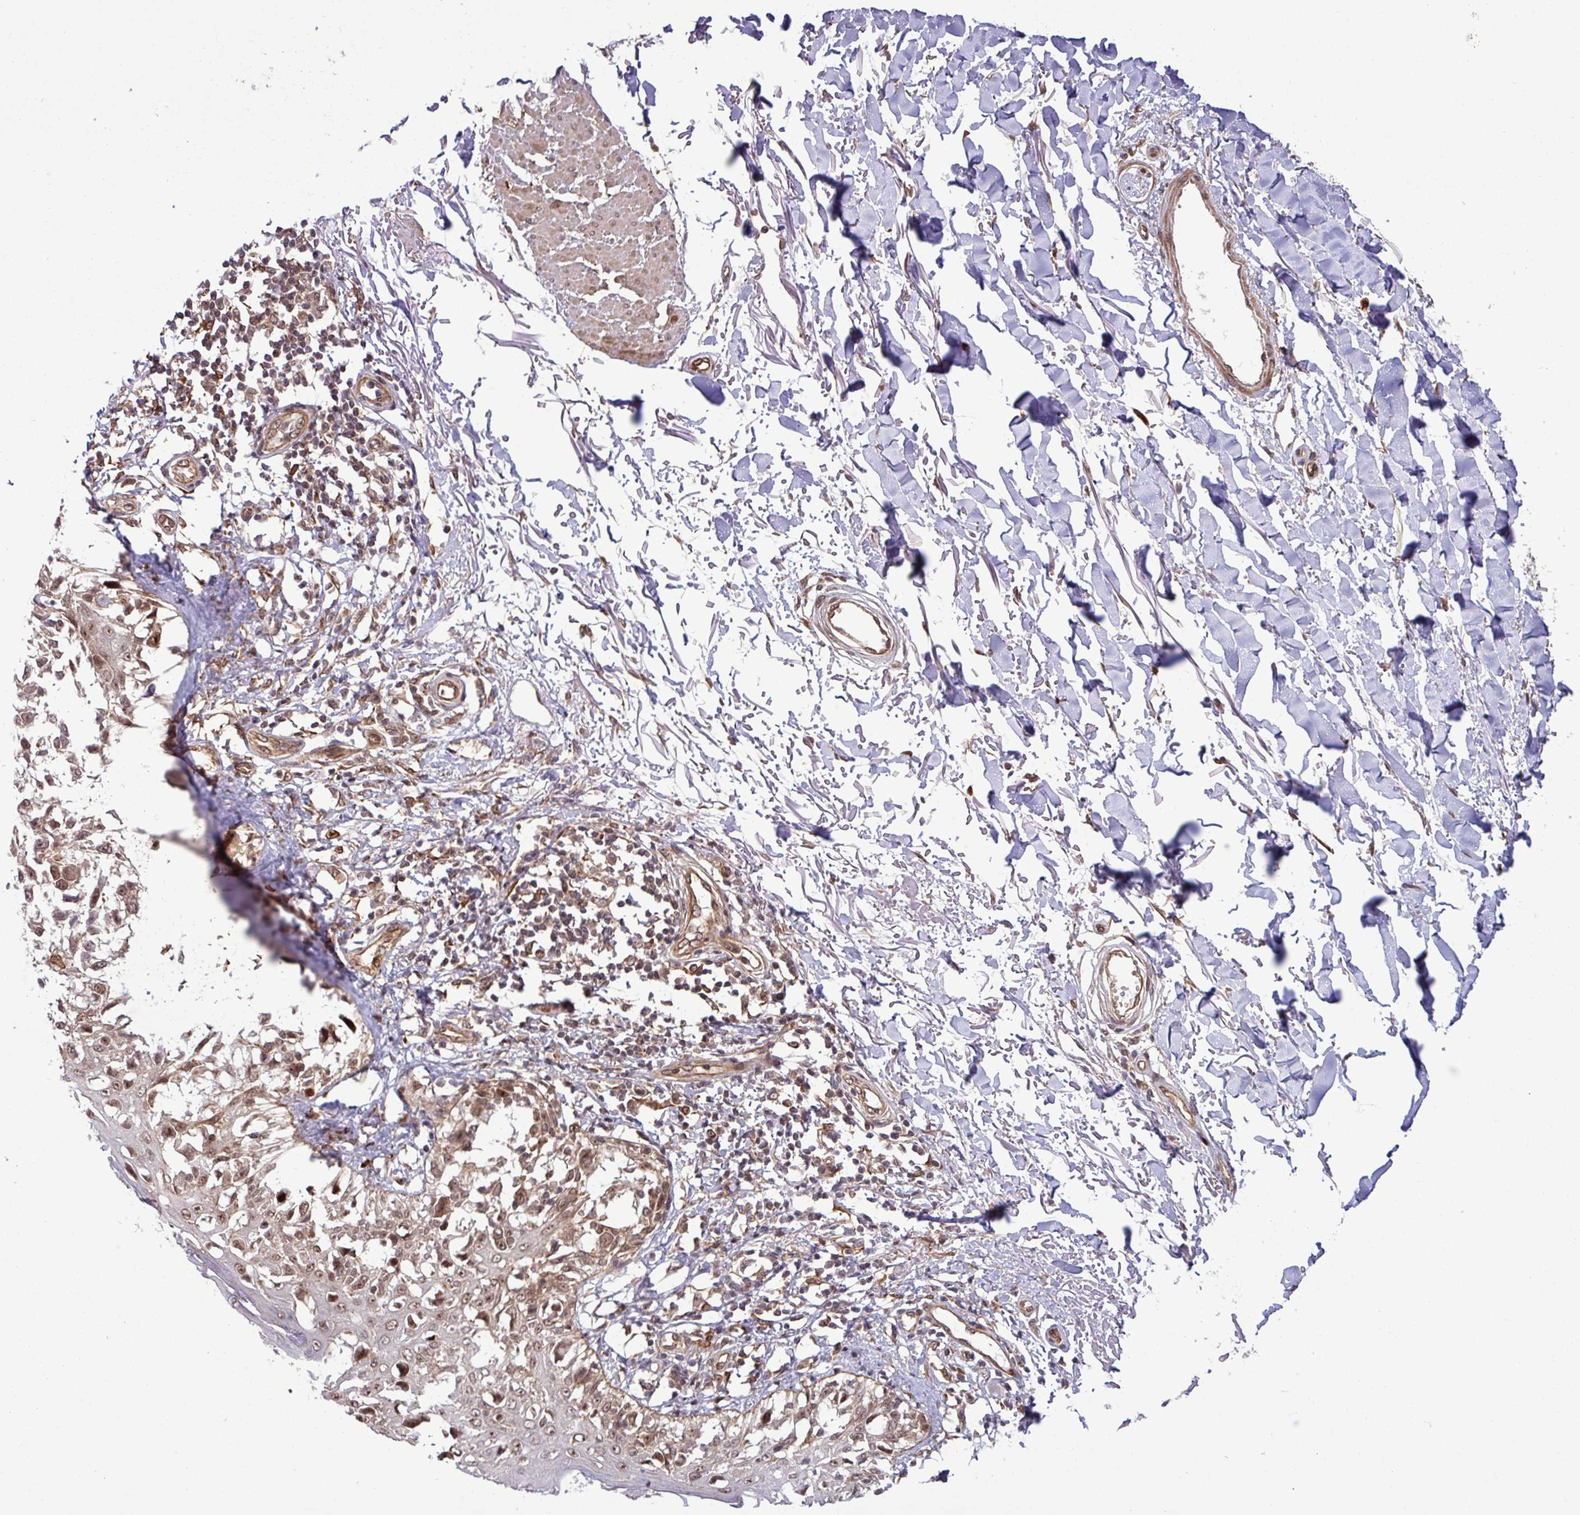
{"staining": {"intensity": "weak", "quantity": ">75%", "location": "cytoplasmic/membranous,nuclear"}, "tissue": "melanoma", "cell_type": "Tumor cells", "image_type": "cancer", "snomed": [{"axis": "morphology", "description": "Malignant melanoma, NOS"}, {"axis": "topography", "description": "Skin"}], "caption": "Protein expression by immunohistochemistry shows weak cytoplasmic/membranous and nuclear staining in approximately >75% of tumor cells in malignant melanoma.", "gene": "C7orf50", "patient": {"sex": "male", "age": 73}}